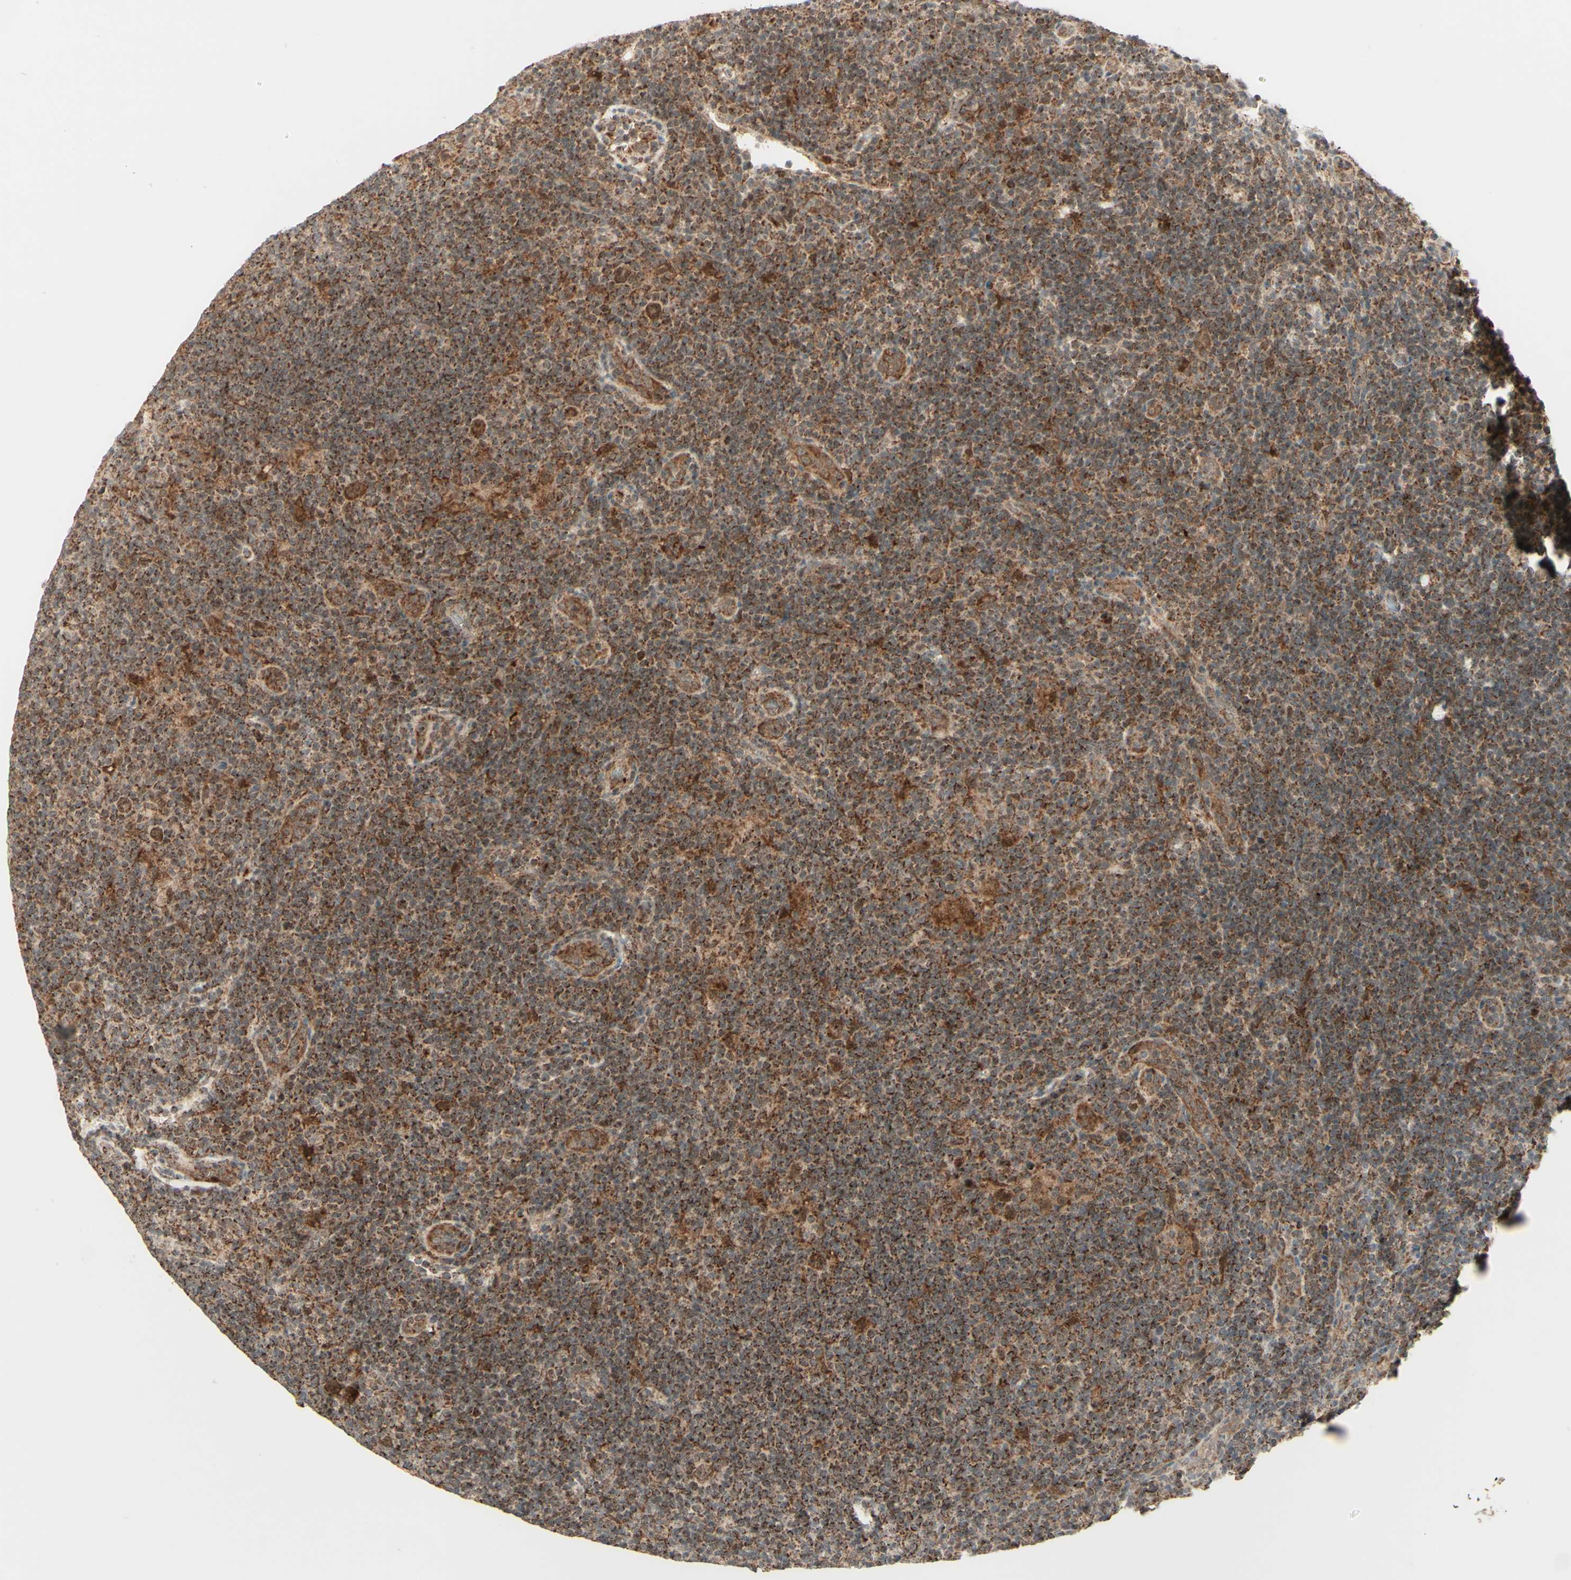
{"staining": {"intensity": "moderate", "quantity": ">75%", "location": "cytoplasmic/membranous"}, "tissue": "lymphoma", "cell_type": "Tumor cells", "image_type": "cancer", "snomed": [{"axis": "morphology", "description": "Hodgkin's disease, NOS"}, {"axis": "topography", "description": "Lymph node"}], "caption": "Hodgkin's disease was stained to show a protein in brown. There is medium levels of moderate cytoplasmic/membranous positivity in about >75% of tumor cells.", "gene": "DHRS3", "patient": {"sex": "female", "age": 57}}